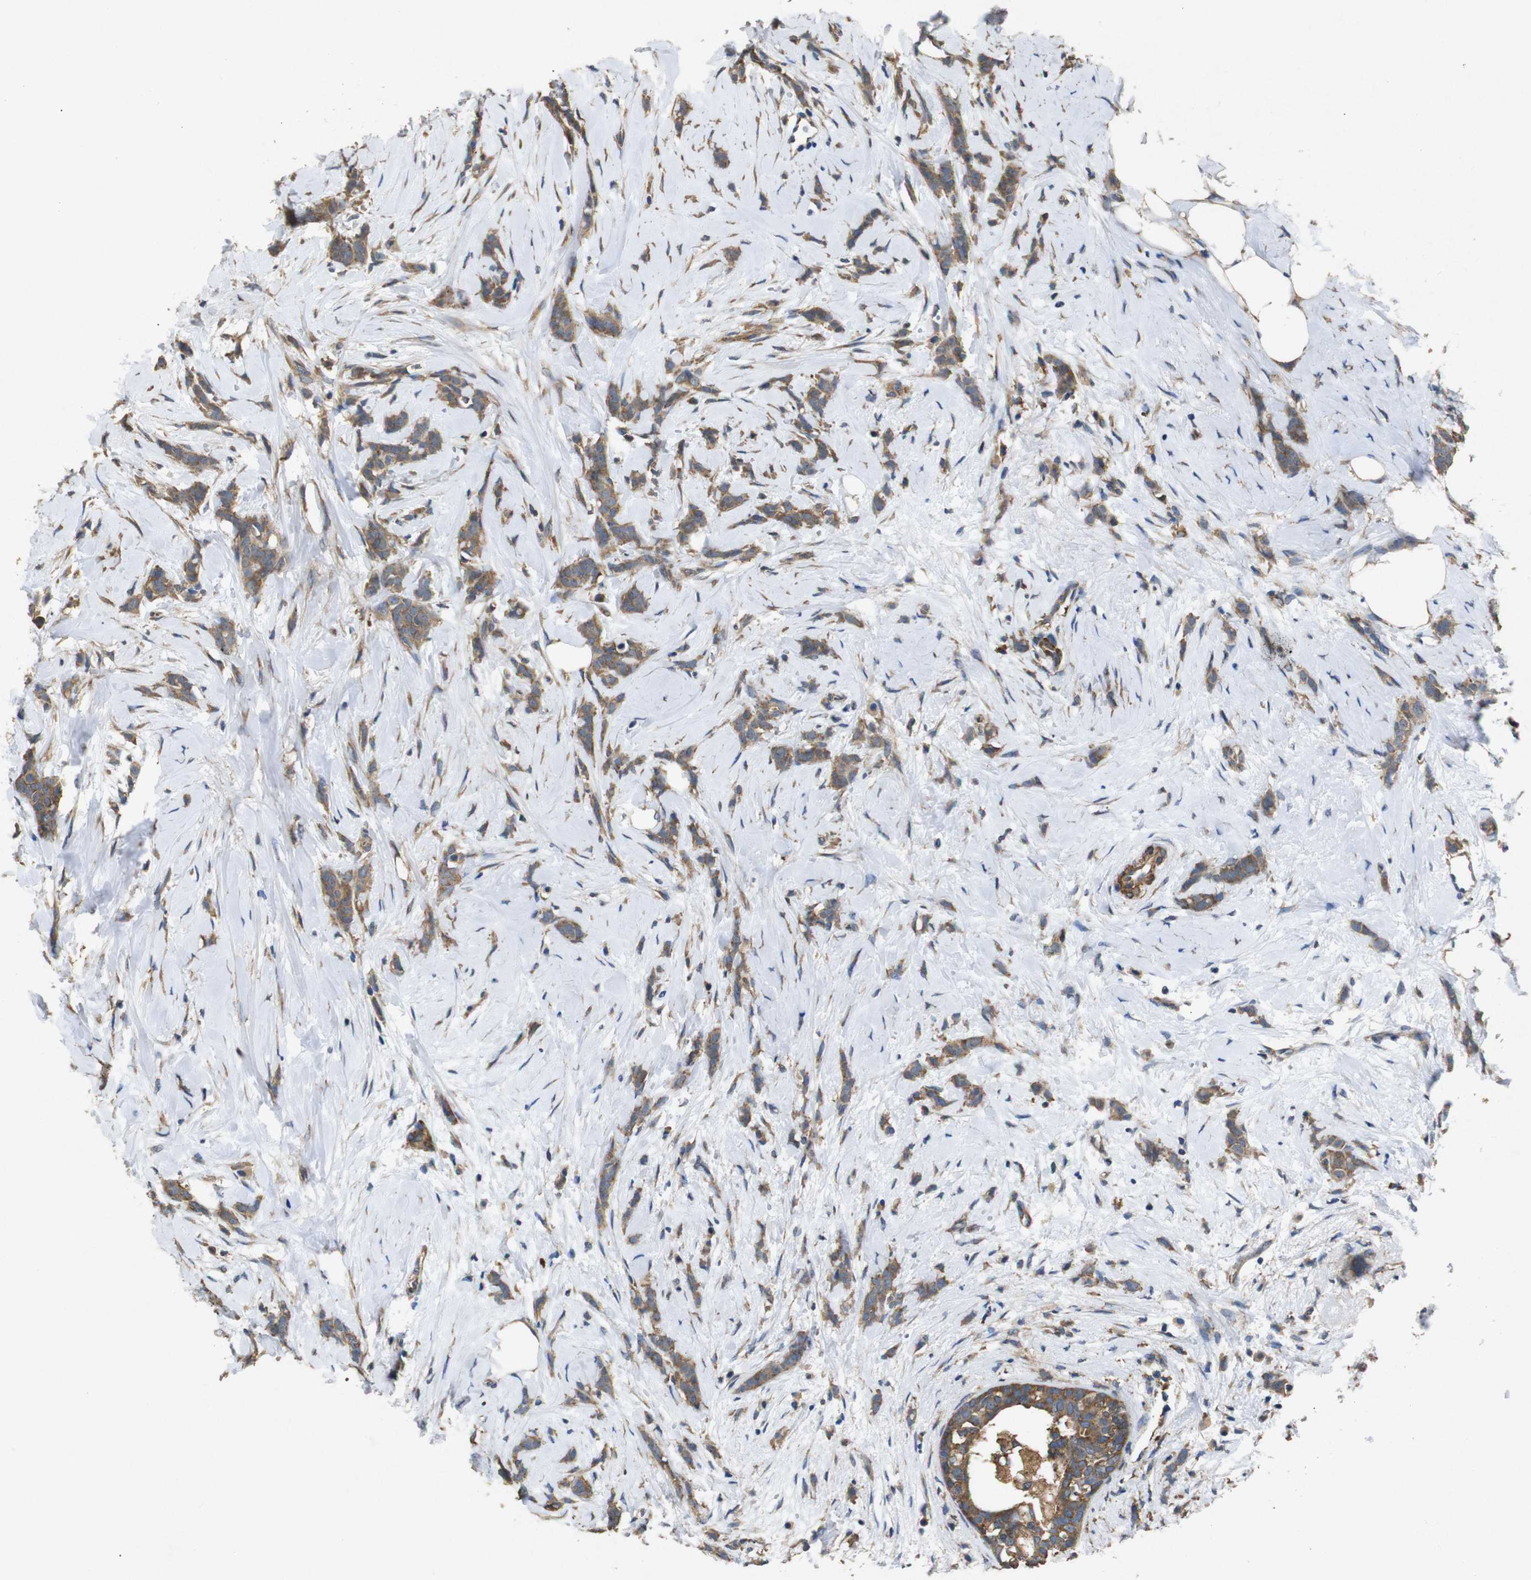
{"staining": {"intensity": "moderate", "quantity": ">75%", "location": "cytoplasmic/membranous"}, "tissue": "breast cancer", "cell_type": "Tumor cells", "image_type": "cancer", "snomed": [{"axis": "morphology", "description": "Lobular carcinoma, in situ"}, {"axis": "morphology", "description": "Lobular carcinoma"}, {"axis": "topography", "description": "Breast"}], "caption": "Brown immunohistochemical staining in human breast cancer exhibits moderate cytoplasmic/membranous expression in about >75% of tumor cells.", "gene": "BNIP3", "patient": {"sex": "female", "age": 41}}